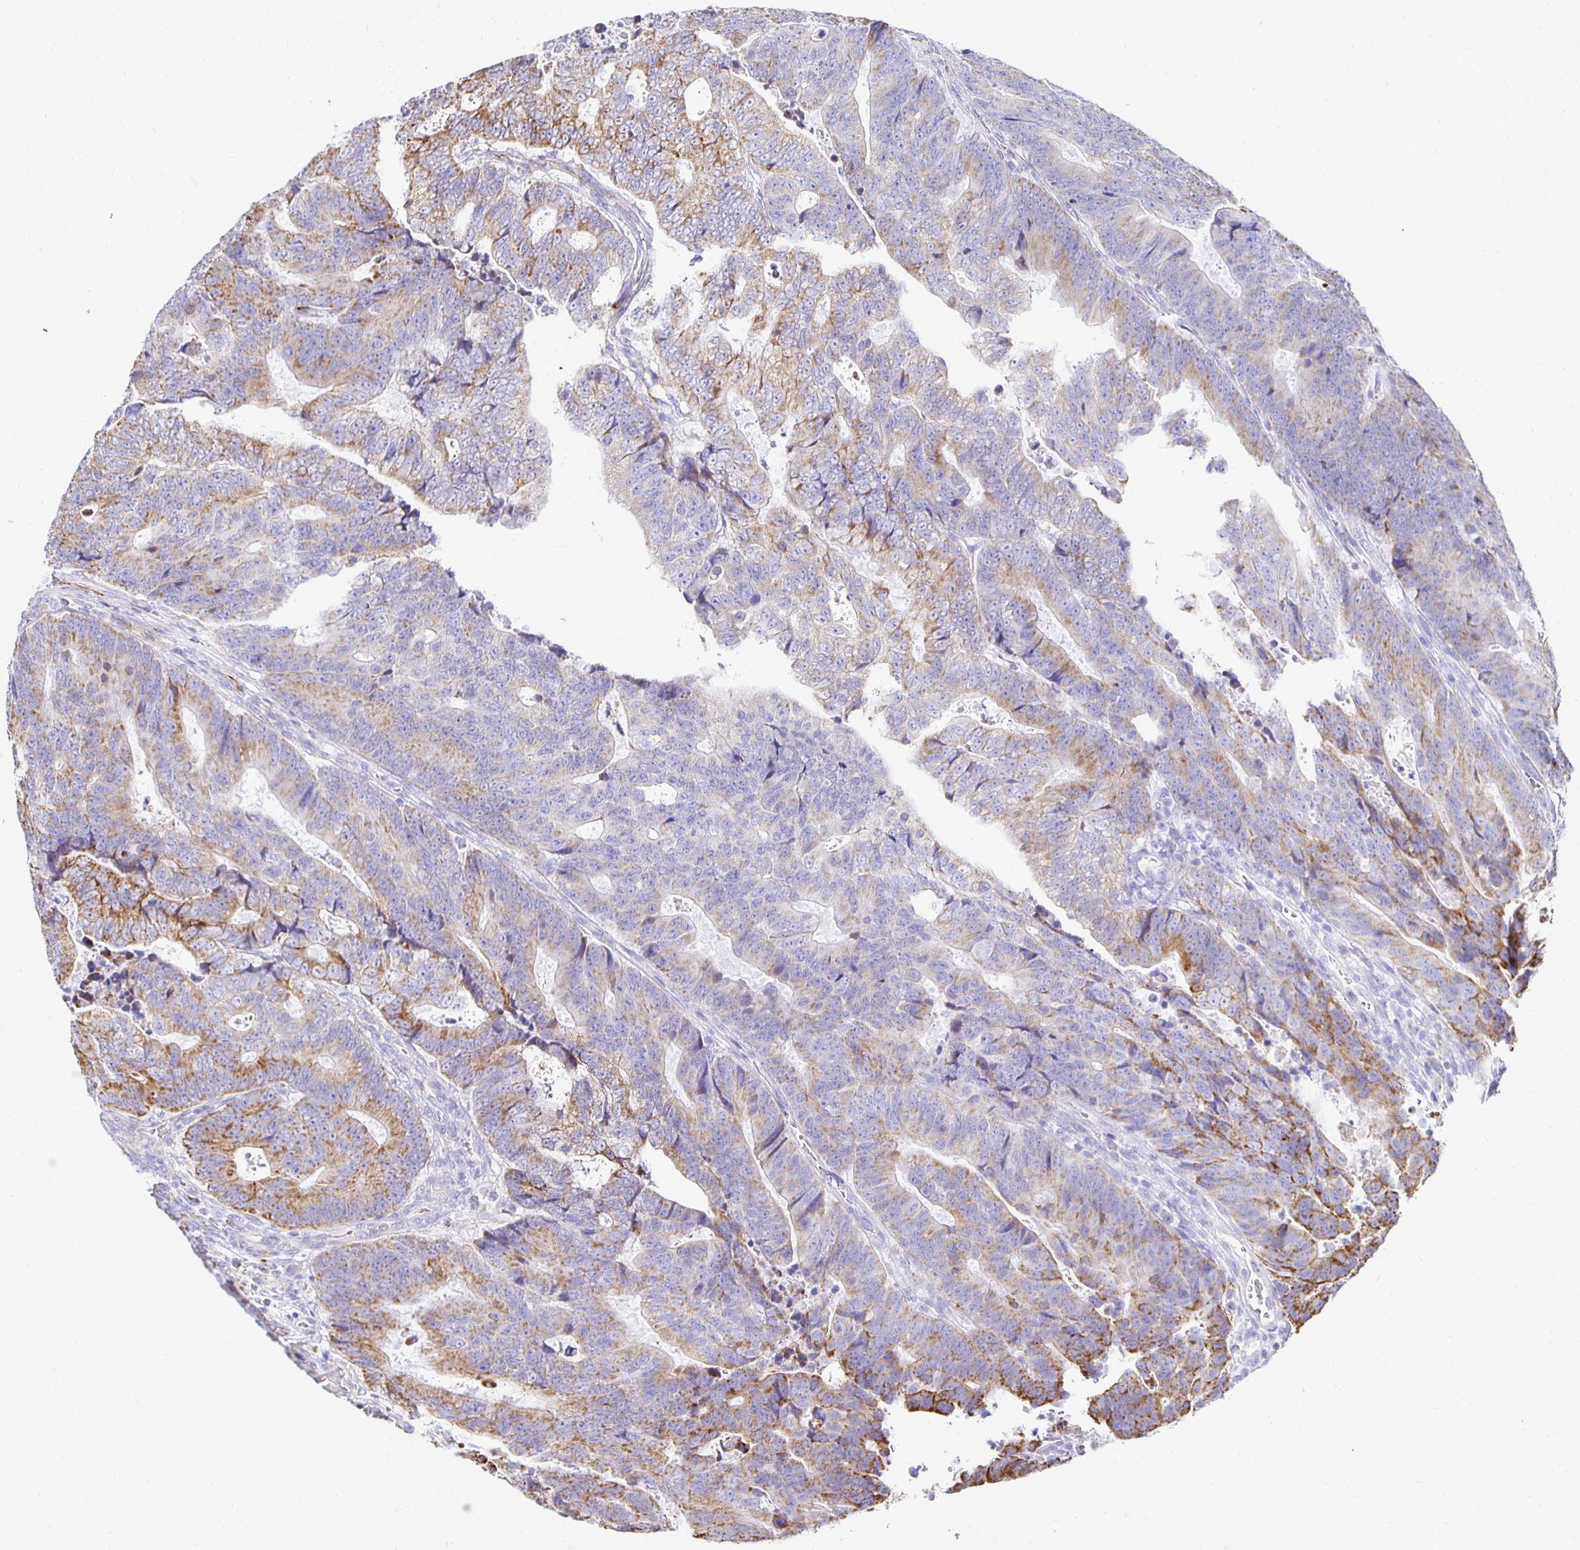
{"staining": {"intensity": "moderate", "quantity": "25%-75%", "location": "cytoplasmic/membranous"}, "tissue": "colorectal cancer", "cell_type": "Tumor cells", "image_type": "cancer", "snomed": [{"axis": "morphology", "description": "Adenocarcinoma, NOS"}, {"axis": "topography", "description": "Colon"}], "caption": "This is a photomicrograph of immunohistochemistry (IHC) staining of colorectal cancer, which shows moderate positivity in the cytoplasmic/membranous of tumor cells.", "gene": "PLAAT2", "patient": {"sex": "female", "age": 48}}